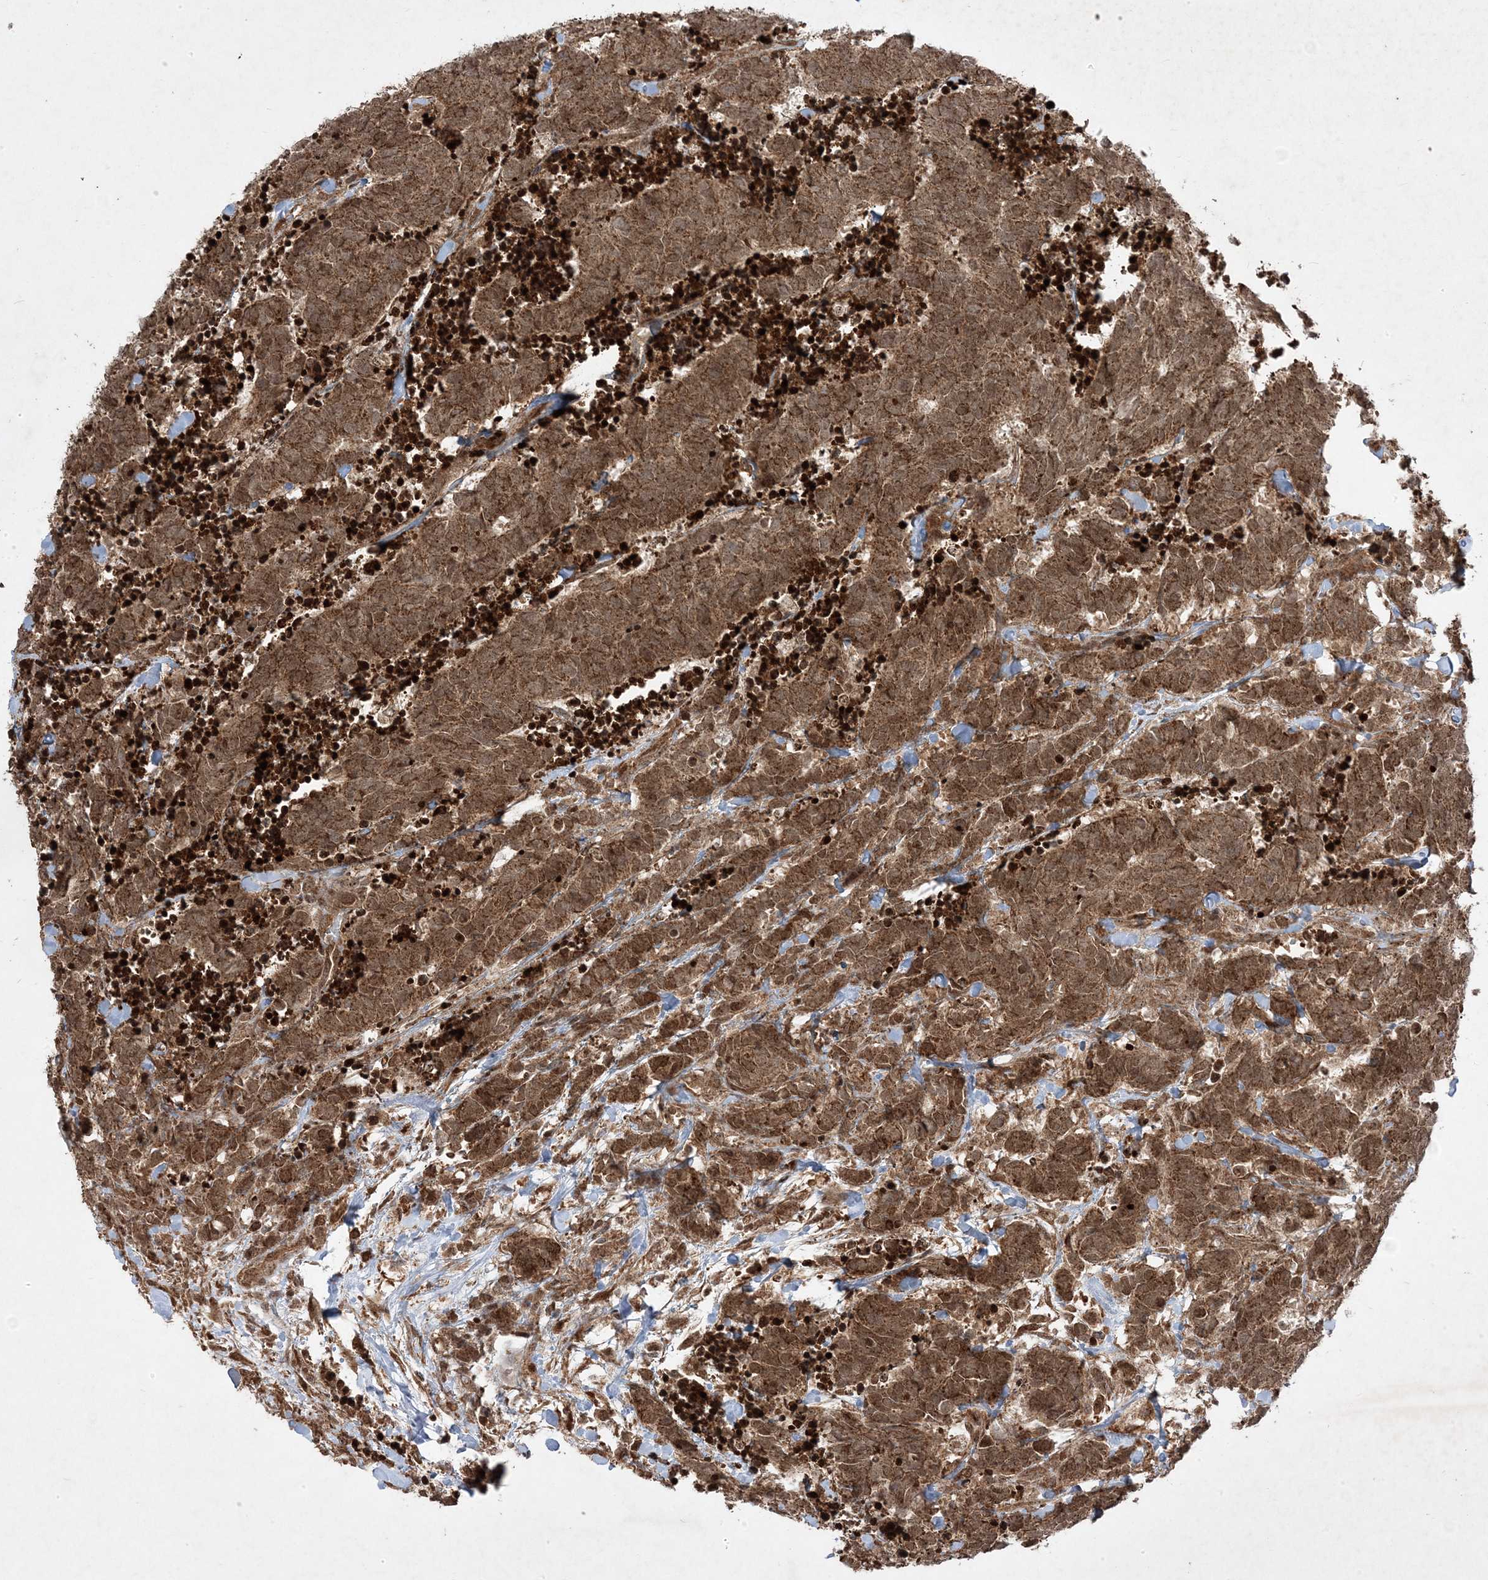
{"staining": {"intensity": "moderate", "quantity": ">75%", "location": "cytoplasmic/membranous,nuclear"}, "tissue": "carcinoid", "cell_type": "Tumor cells", "image_type": "cancer", "snomed": [{"axis": "morphology", "description": "Carcinoma, NOS"}, {"axis": "morphology", "description": "Carcinoid, malignant, NOS"}, {"axis": "topography", "description": "Urinary bladder"}], "caption": "Brown immunohistochemical staining in human carcinoid displays moderate cytoplasmic/membranous and nuclear positivity in about >75% of tumor cells.", "gene": "PLEKHM2", "patient": {"sex": "male", "age": 57}}